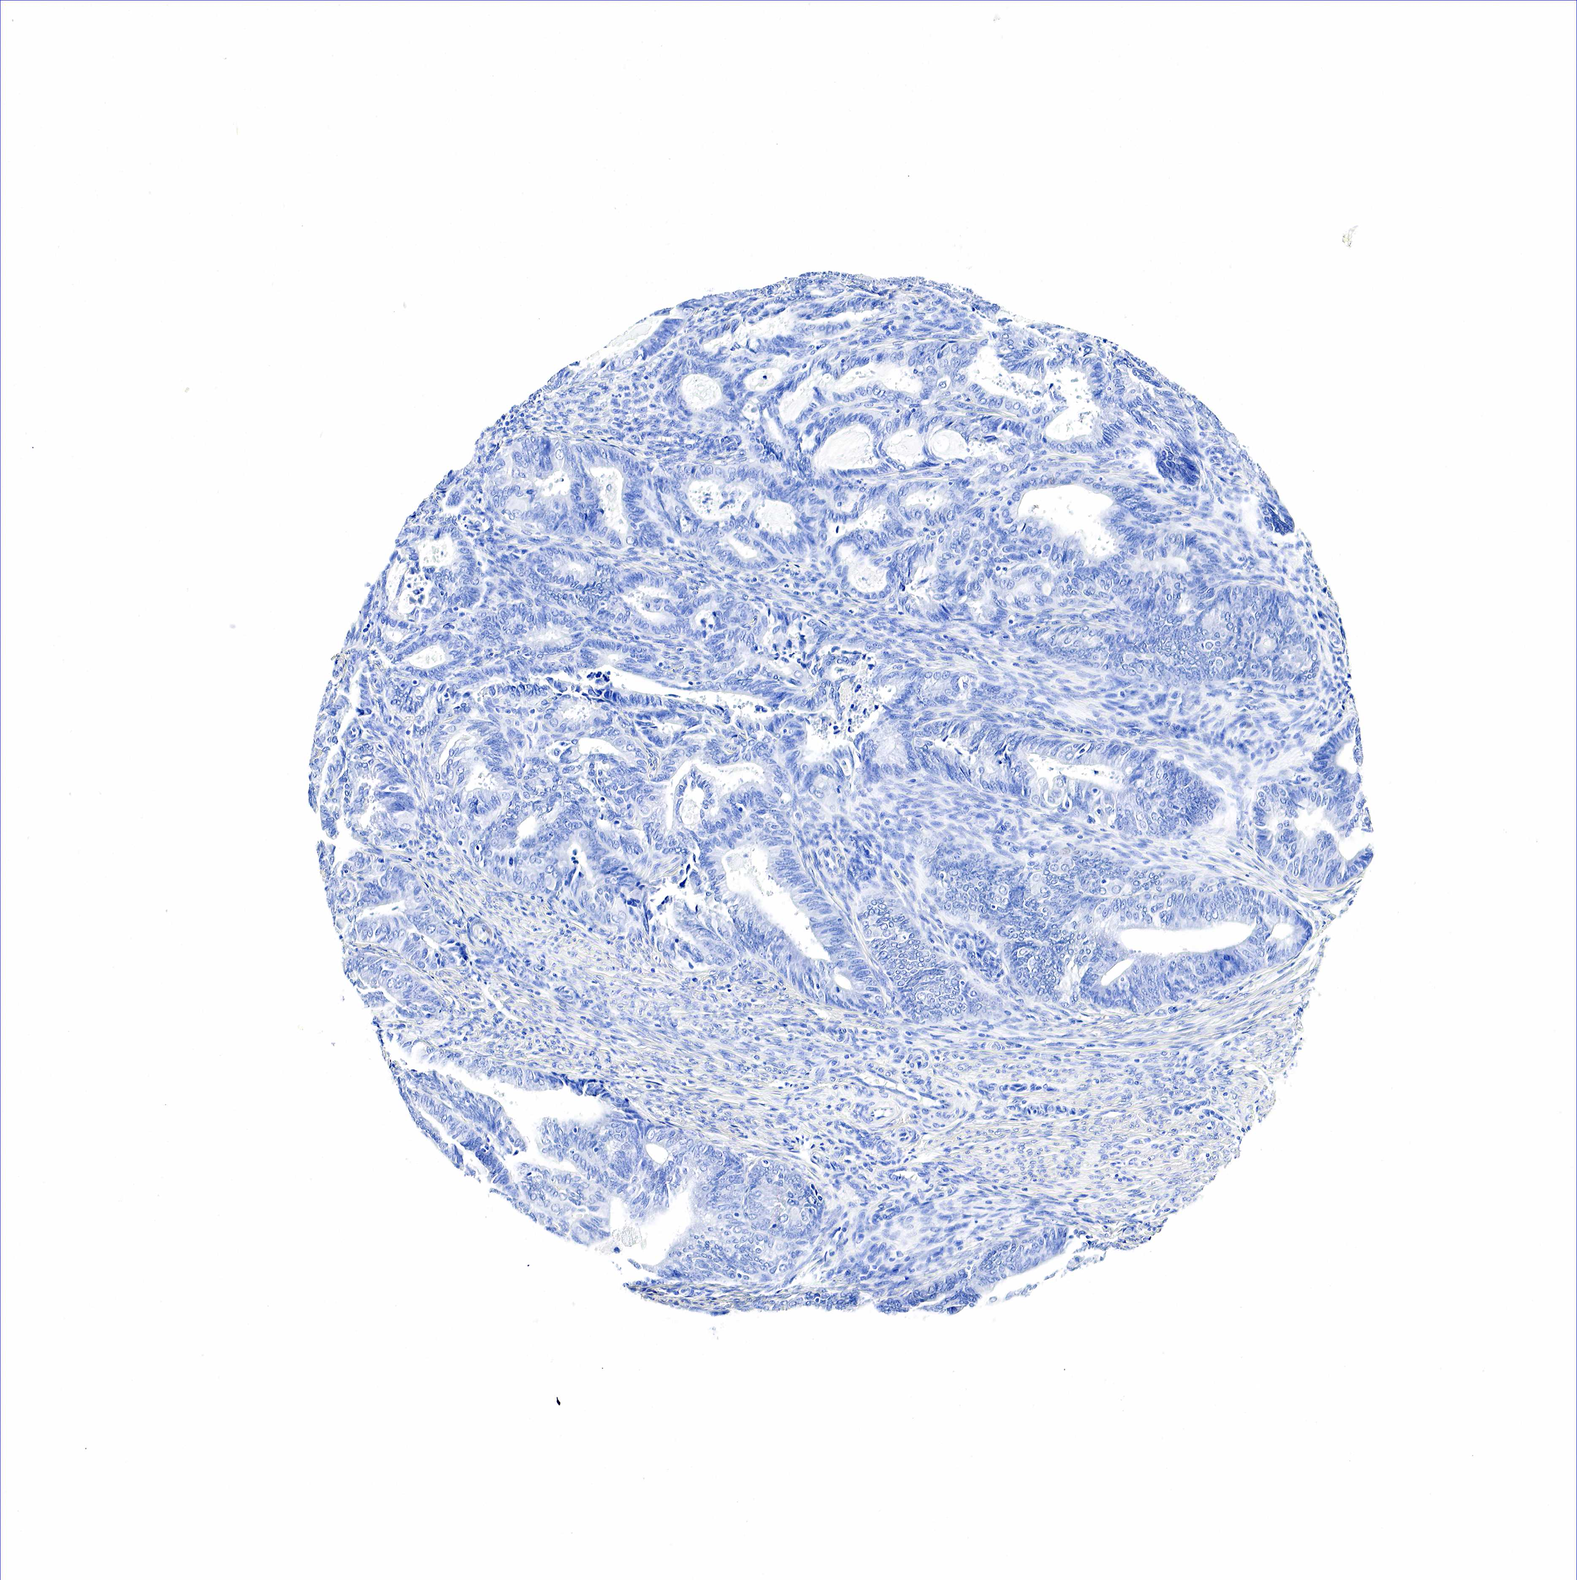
{"staining": {"intensity": "negative", "quantity": "none", "location": "none"}, "tissue": "endometrial cancer", "cell_type": "Tumor cells", "image_type": "cancer", "snomed": [{"axis": "morphology", "description": "Adenocarcinoma, NOS"}, {"axis": "topography", "description": "Endometrium"}], "caption": "Adenocarcinoma (endometrial) stained for a protein using immunohistochemistry exhibits no staining tumor cells.", "gene": "ACP3", "patient": {"sex": "female", "age": 63}}